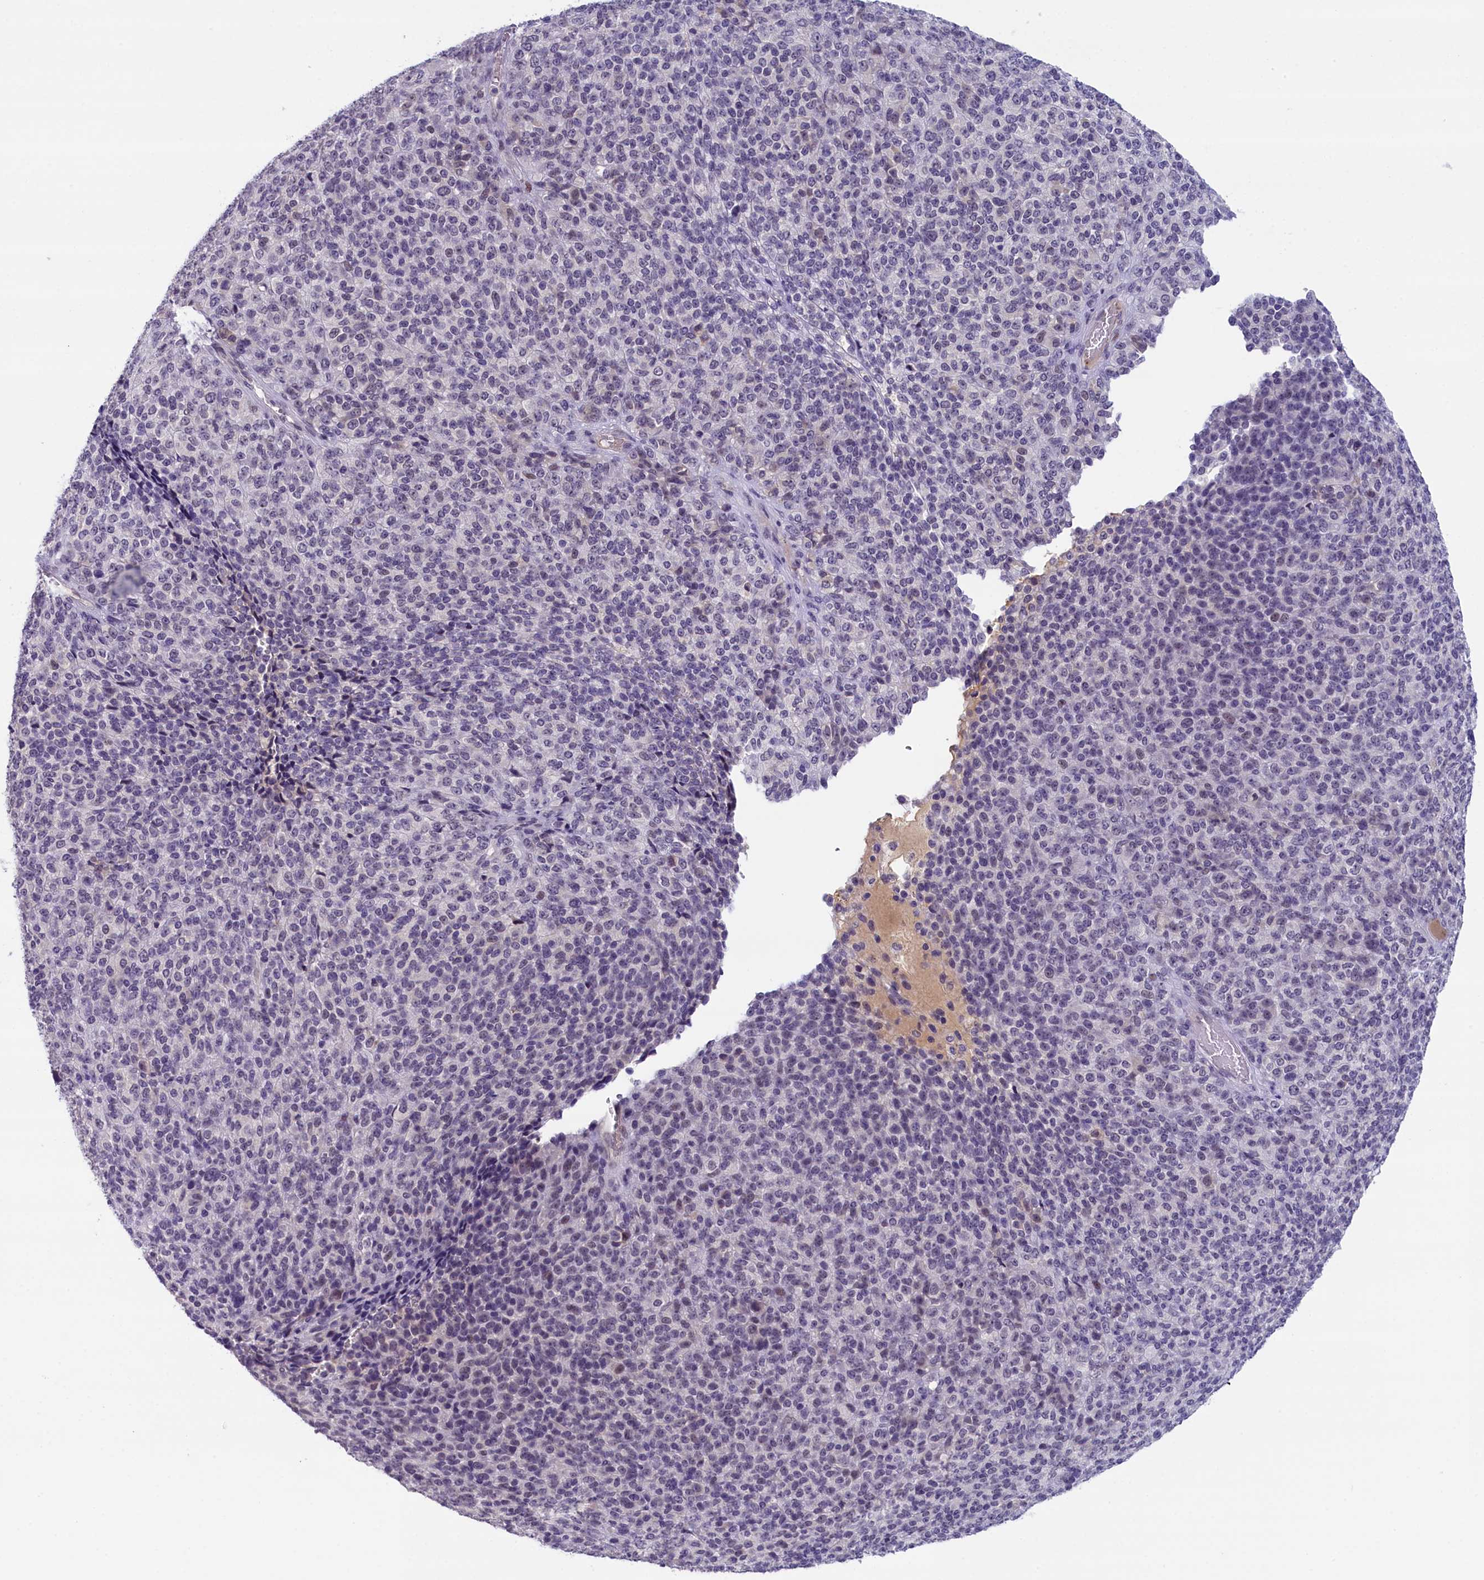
{"staining": {"intensity": "negative", "quantity": "none", "location": "none"}, "tissue": "melanoma", "cell_type": "Tumor cells", "image_type": "cancer", "snomed": [{"axis": "morphology", "description": "Malignant melanoma, Metastatic site"}, {"axis": "topography", "description": "Brain"}], "caption": "Tumor cells are negative for protein expression in human melanoma.", "gene": "CRAMP1", "patient": {"sex": "female", "age": 56}}